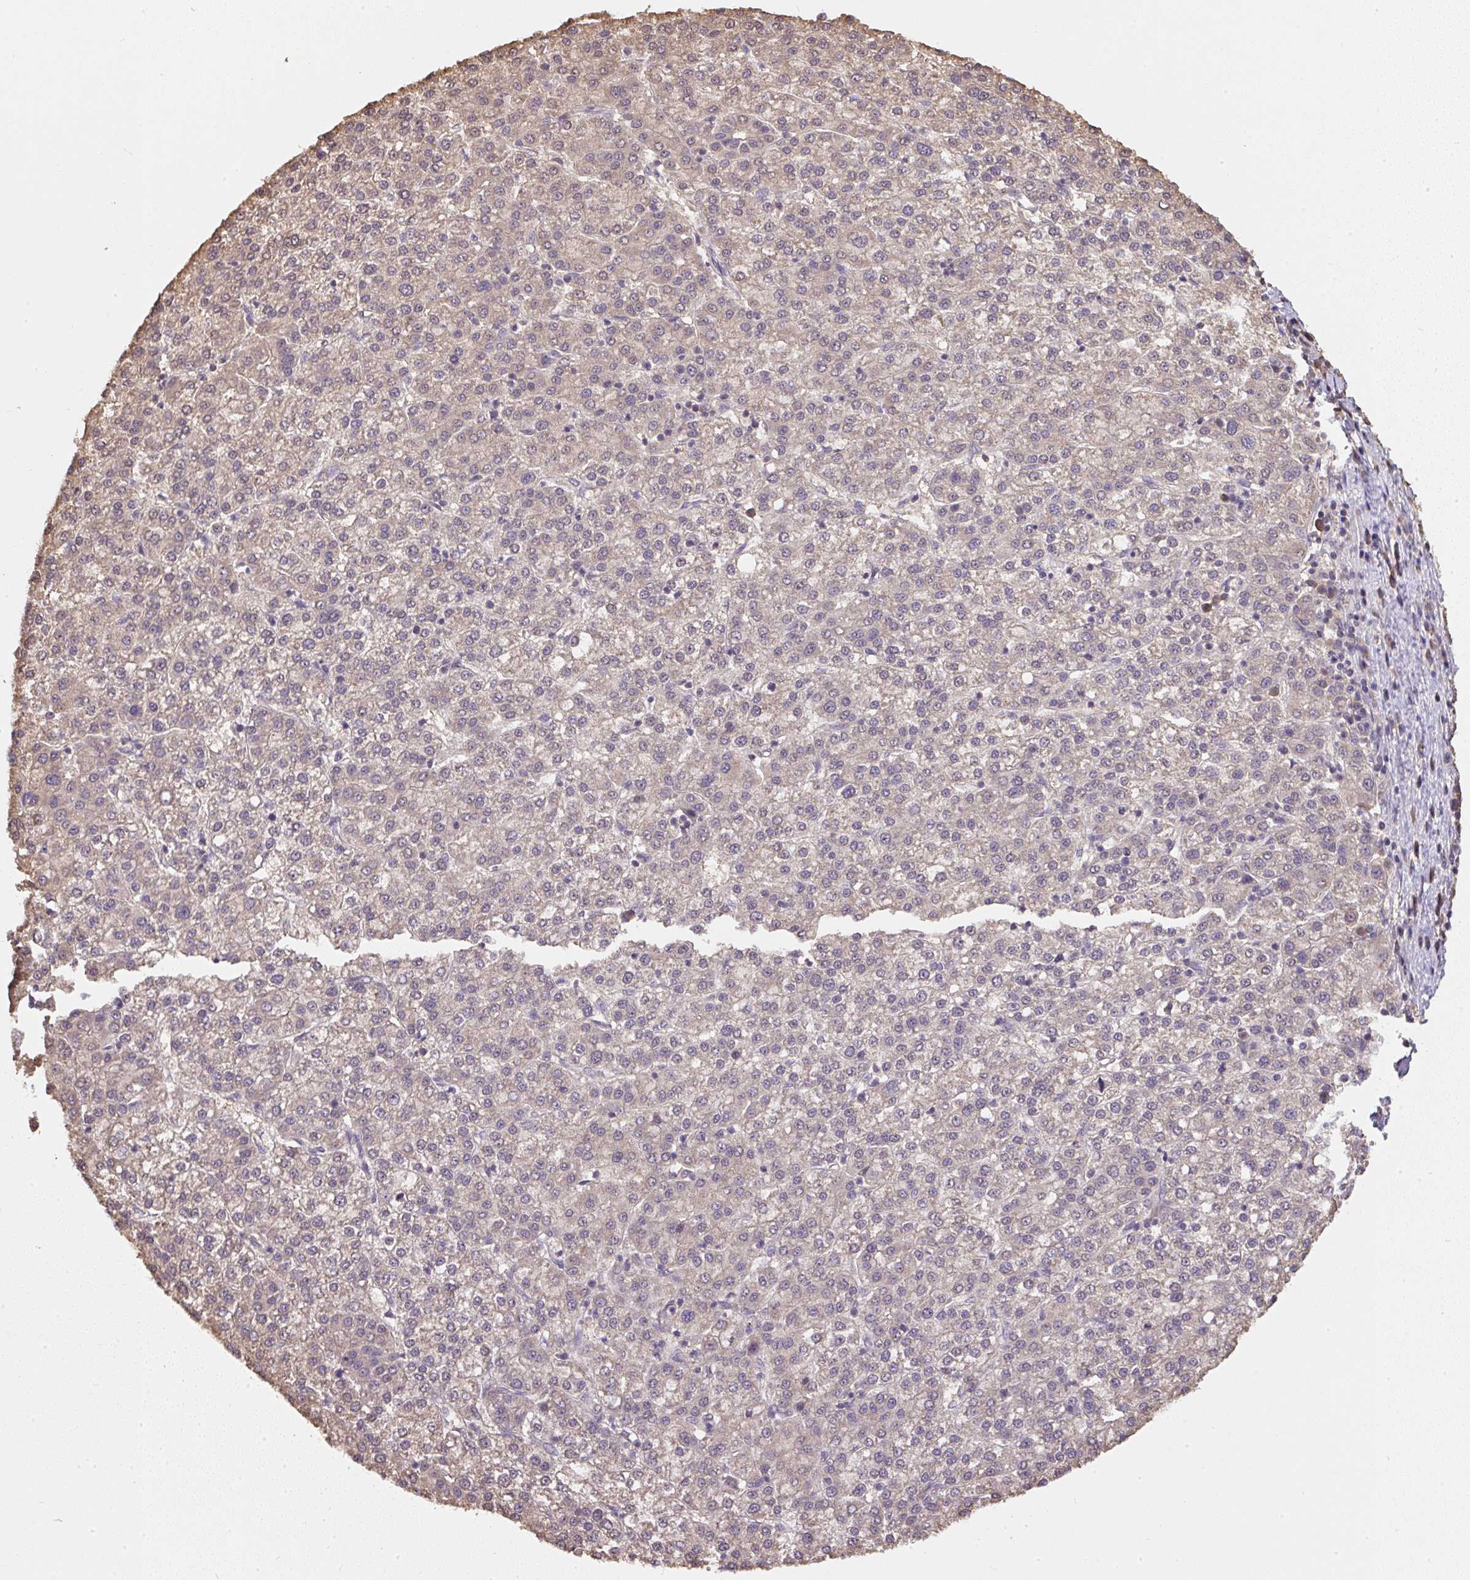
{"staining": {"intensity": "weak", "quantity": "25%-75%", "location": "cytoplasmic/membranous,nuclear"}, "tissue": "liver cancer", "cell_type": "Tumor cells", "image_type": "cancer", "snomed": [{"axis": "morphology", "description": "Carcinoma, Hepatocellular, NOS"}, {"axis": "topography", "description": "Liver"}], "caption": "DAB immunohistochemical staining of liver cancer reveals weak cytoplasmic/membranous and nuclear protein staining in approximately 25%-75% of tumor cells.", "gene": "TMEM170B", "patient": {"sex": "female", "age": 58}}